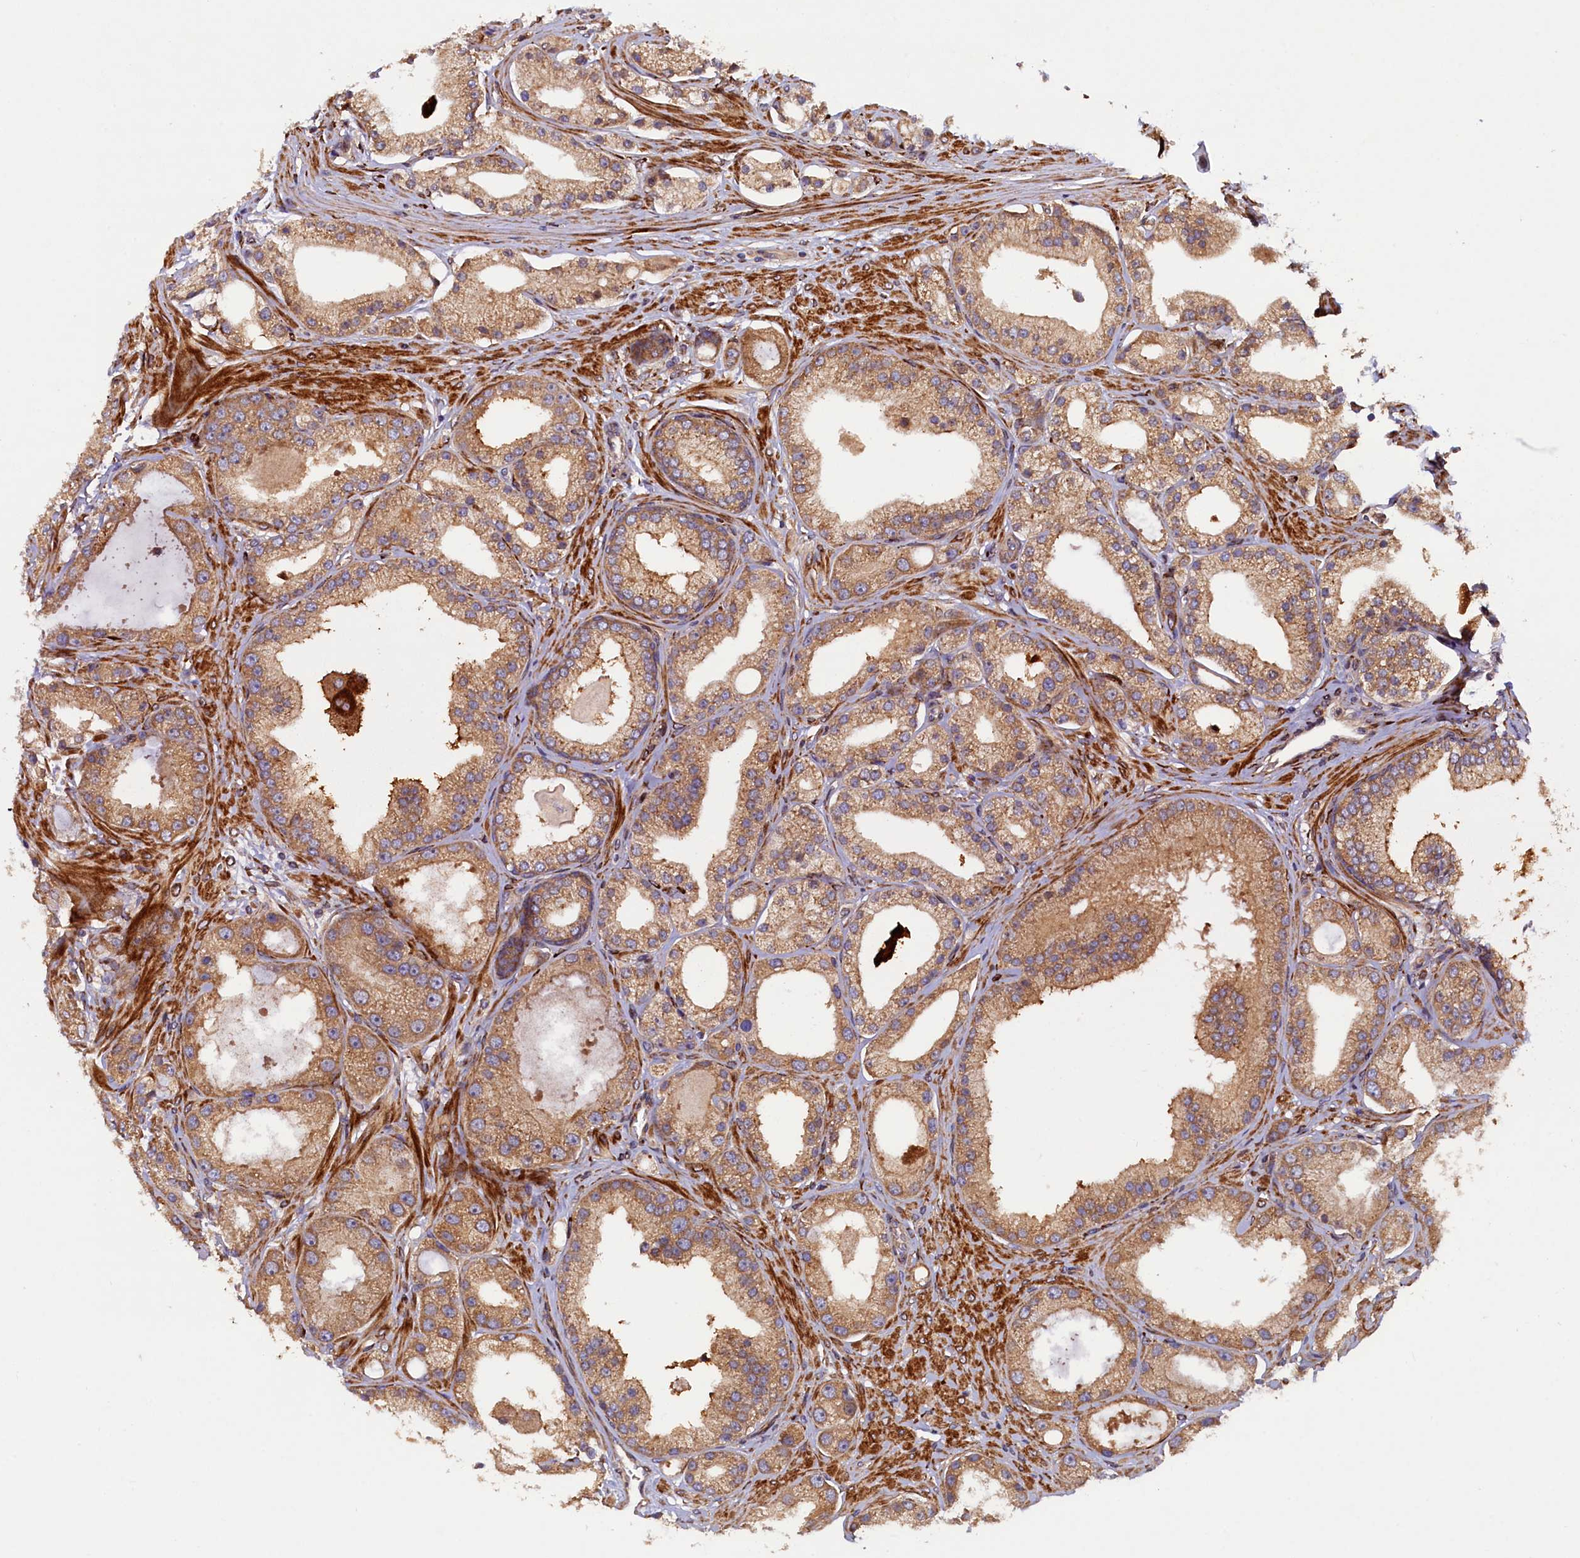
{"staining": {"intensity": "moderate", "quantity": ">75%", "location": "cytoplasmic/membranous"}, "tissue": "prostate cancer", "cell_type": "Tumor cells", "image_type": "cancer", "snomed": [{"axis": "morphology", "description": "Adenocarcinoma, Low grade"}, {"axis": "topography", "description": "Prostate"}], "caption": "Prostate low-grade adenocarcinoma stained with a protein marker demonstrates moderate staining in tumor cells.", "gene": "ARRDC4", "patient": {"sex": "male", "age": 67}}